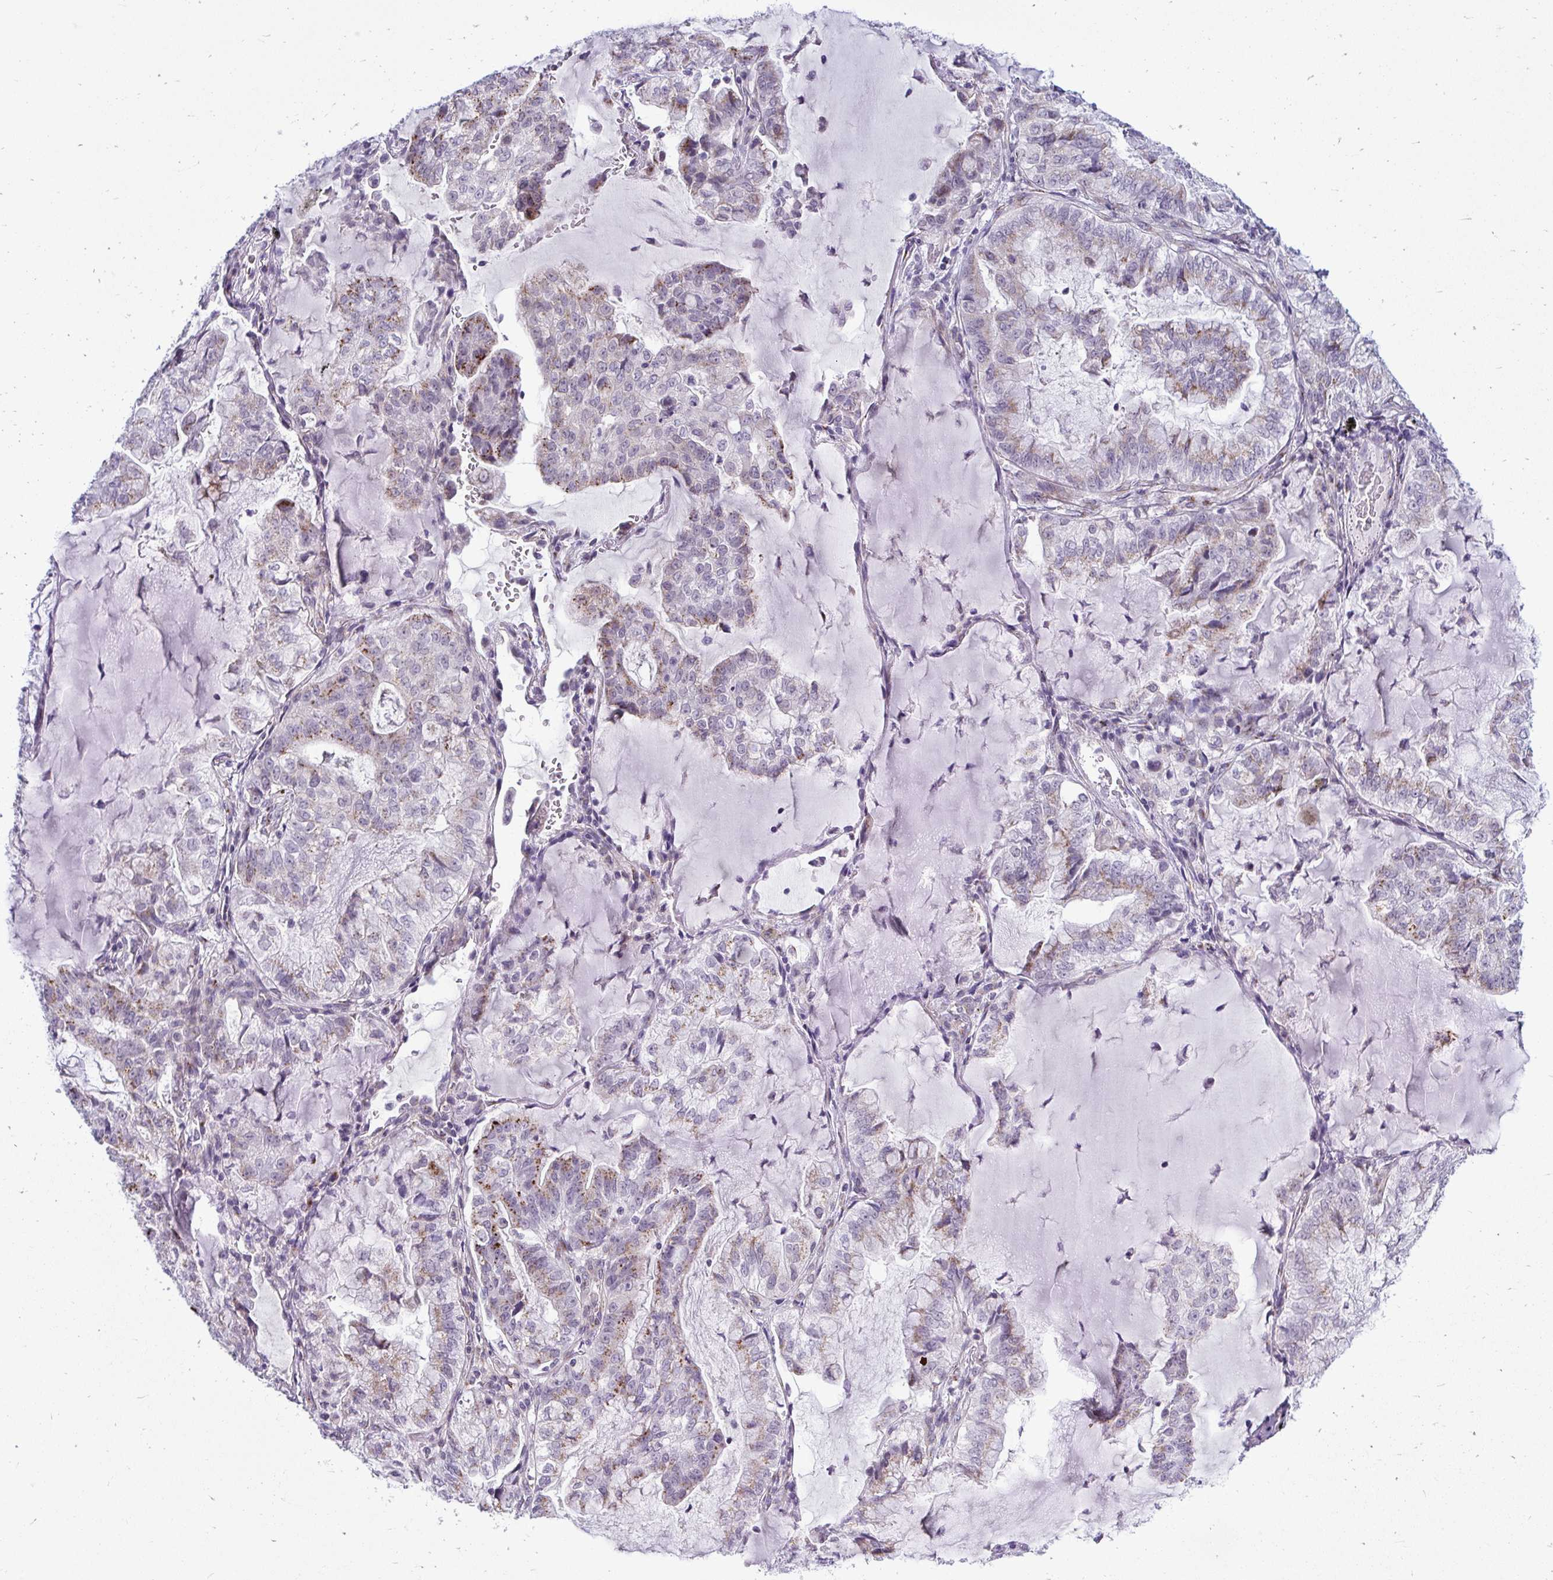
{"staining": {"intensity": "weak", "quantity": "25%-75%", "location": "cytoplasmic/membranous"}, "tissue": "lung cancer", "cell_type": "Tumor cells", "image_type": "cancer", "snomed": [{"axis": "morphology", "description": "Adenocarcinoma, NOS"}, {"axis": "topography", "description": "Lymph node"}, {"axis": "topography", "description": "Lung"}], "caption": "Adenocarcinoma (lung) stained with DAB immunohistochemistry (IHC) displays low levels of weak cytoplasmic/membranous positivity in approximately 25%-75% of tumor cells.", "gene": "DTX4", "patient": {"sex": "male", "age": 66}}